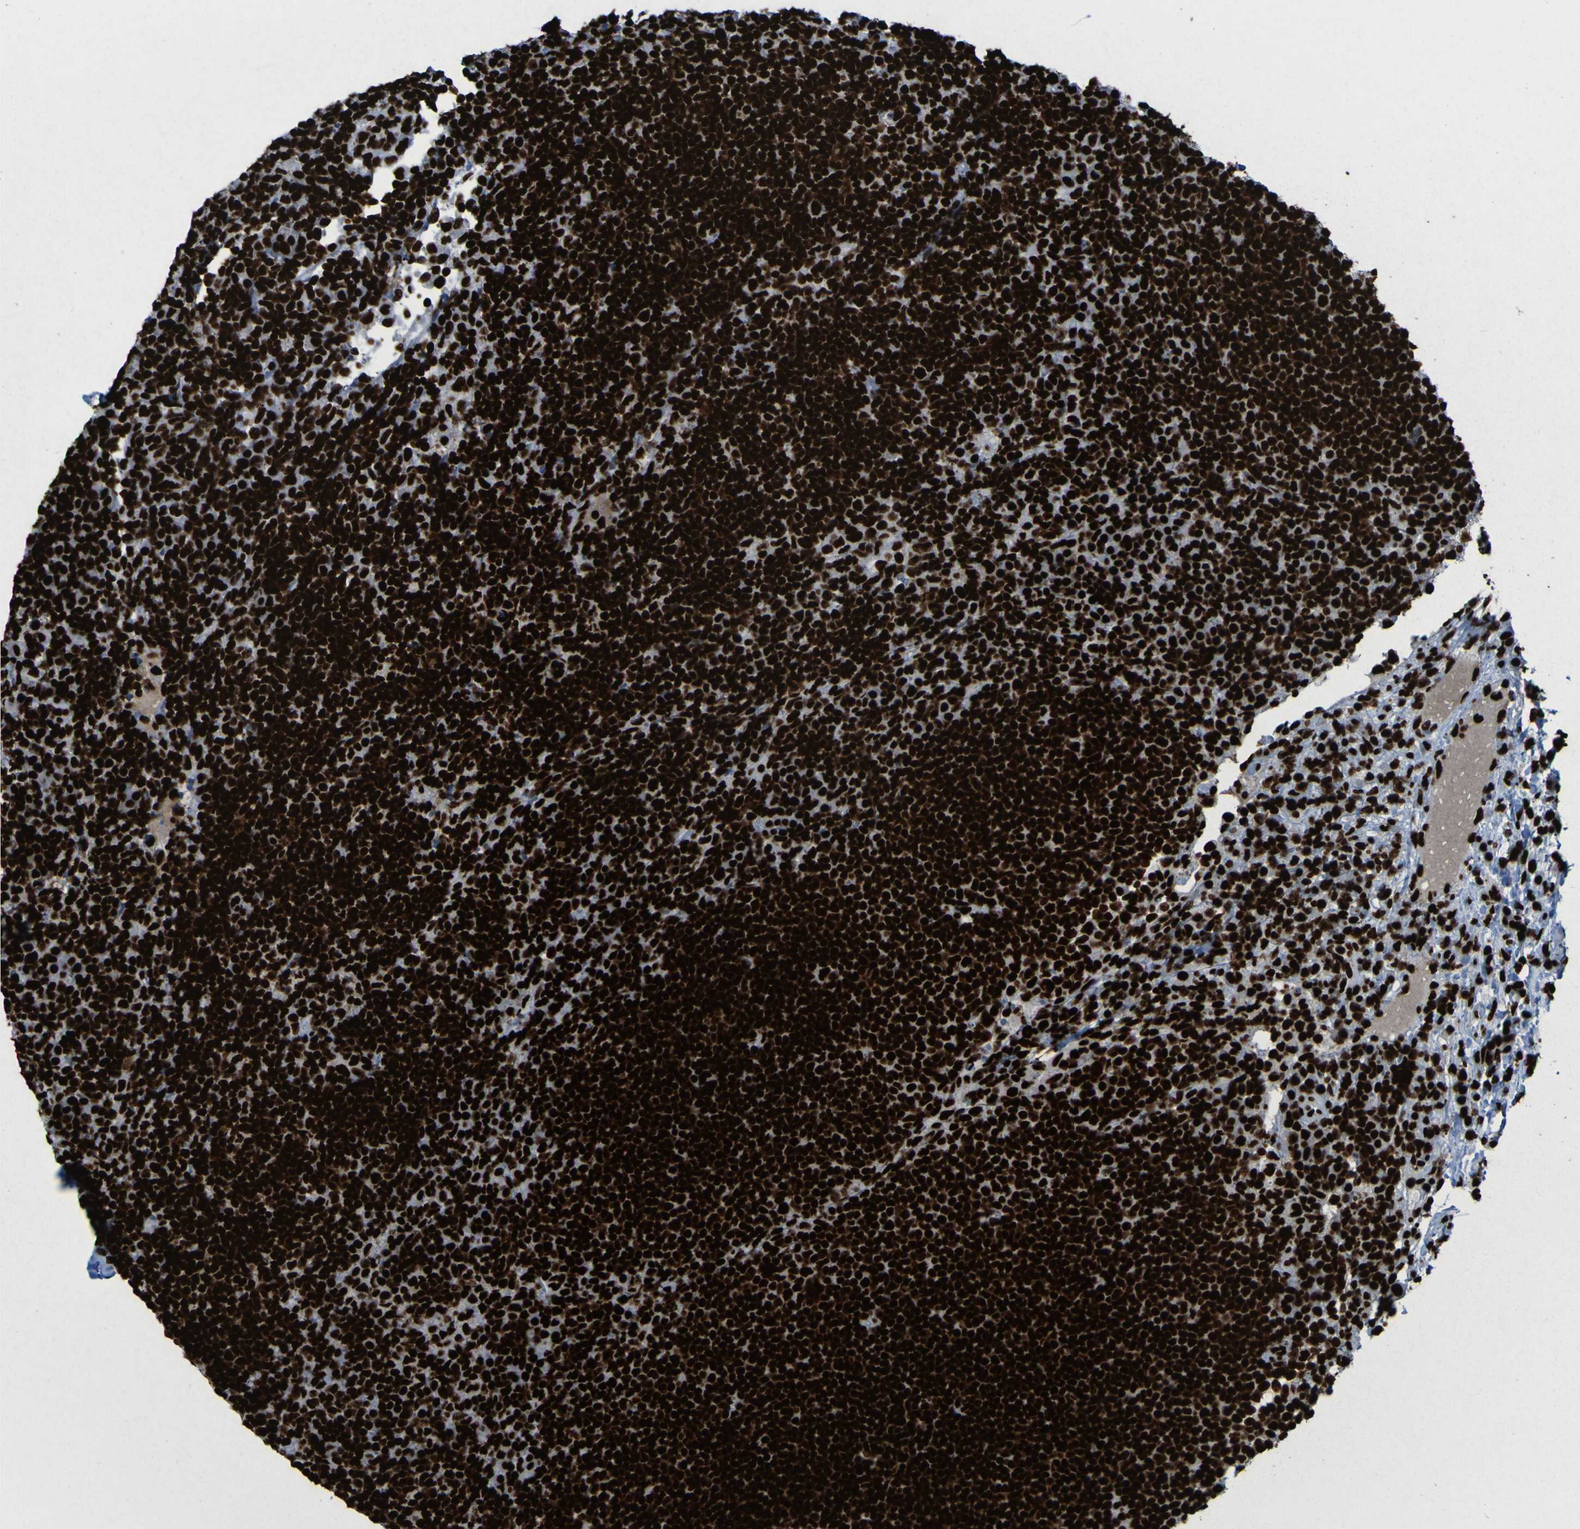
{"staining": {"intensity": "strong", "quantity": ">75%", "location": "nuclear"}, "tissue": "lymph node", "cell_type": "Germinal center cells", "image_type": "normal", "snomed": [{"axis": "morphology", "description": "Normal tissue, NOS"}, {"axis": "topography", "description": "Lymph node"}], "caption": "A high-resolution micrograph shows immunohistochemistry staining of unremarkable lymph node, which reveals strong nuclear expression in approximately >75% of germinal center cells.", "gene": "NPM1", "patient": {"sex": "female", "age": 53}}